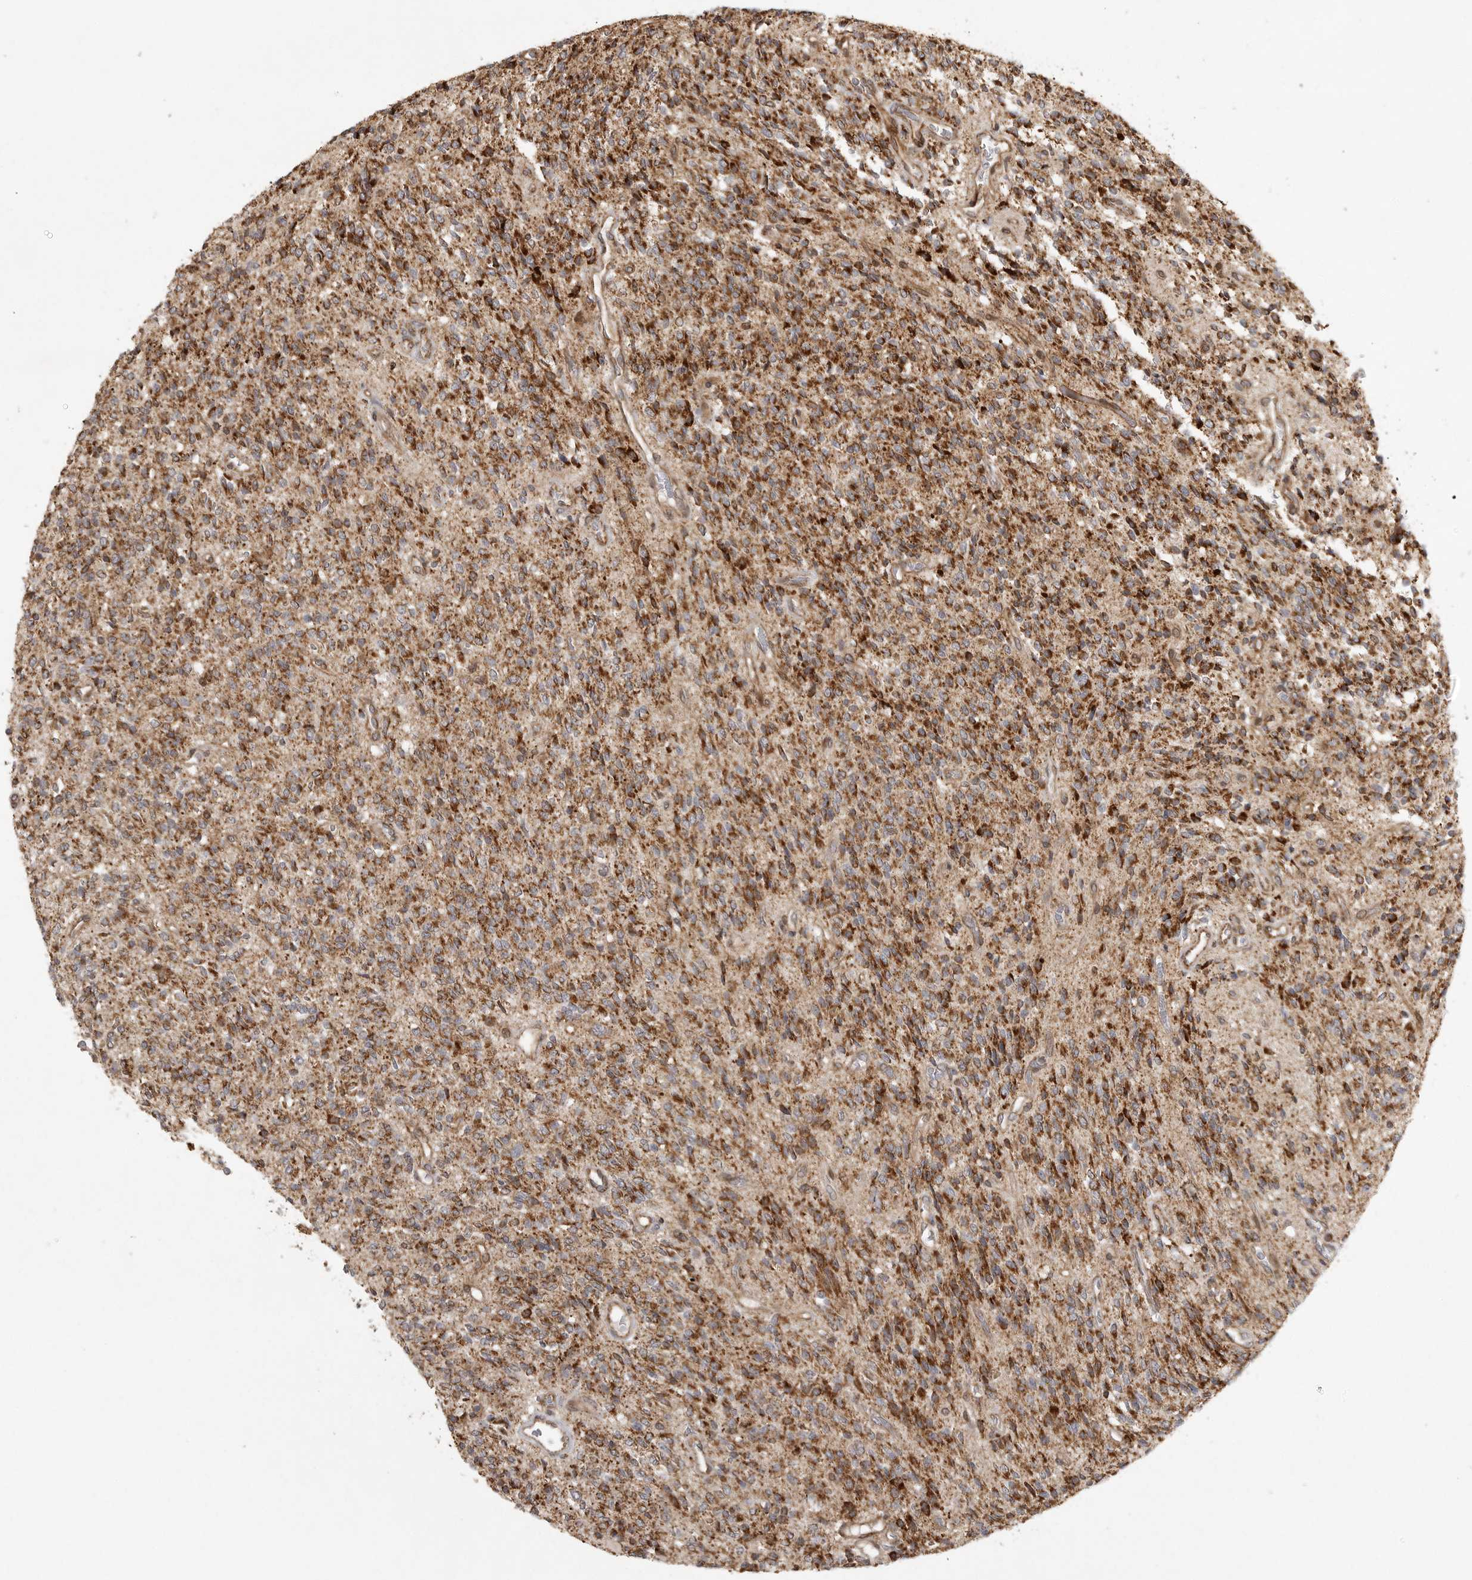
{"staining": {"intensity": "moderate", "quantity": ">75%", "location": "cytoplasmic/membranous"}, "tissue": "glioma", "cell_type": "Tumor cells", "image_type": "cancer", "snomed": [{"axis": "morphology", "description": "Glioma, malignant, High grade"}, {"axis": "topography", "description": "Brain"}], "caption": "Immunohistochemical staining of human malignant glioma (high-grade) shows medium levels of moderate cytoplasmic/membranous protein staining in about >75% of tumor cells.", "gene": "NARS2", "patient": {"sex": "male", "age": 34}}